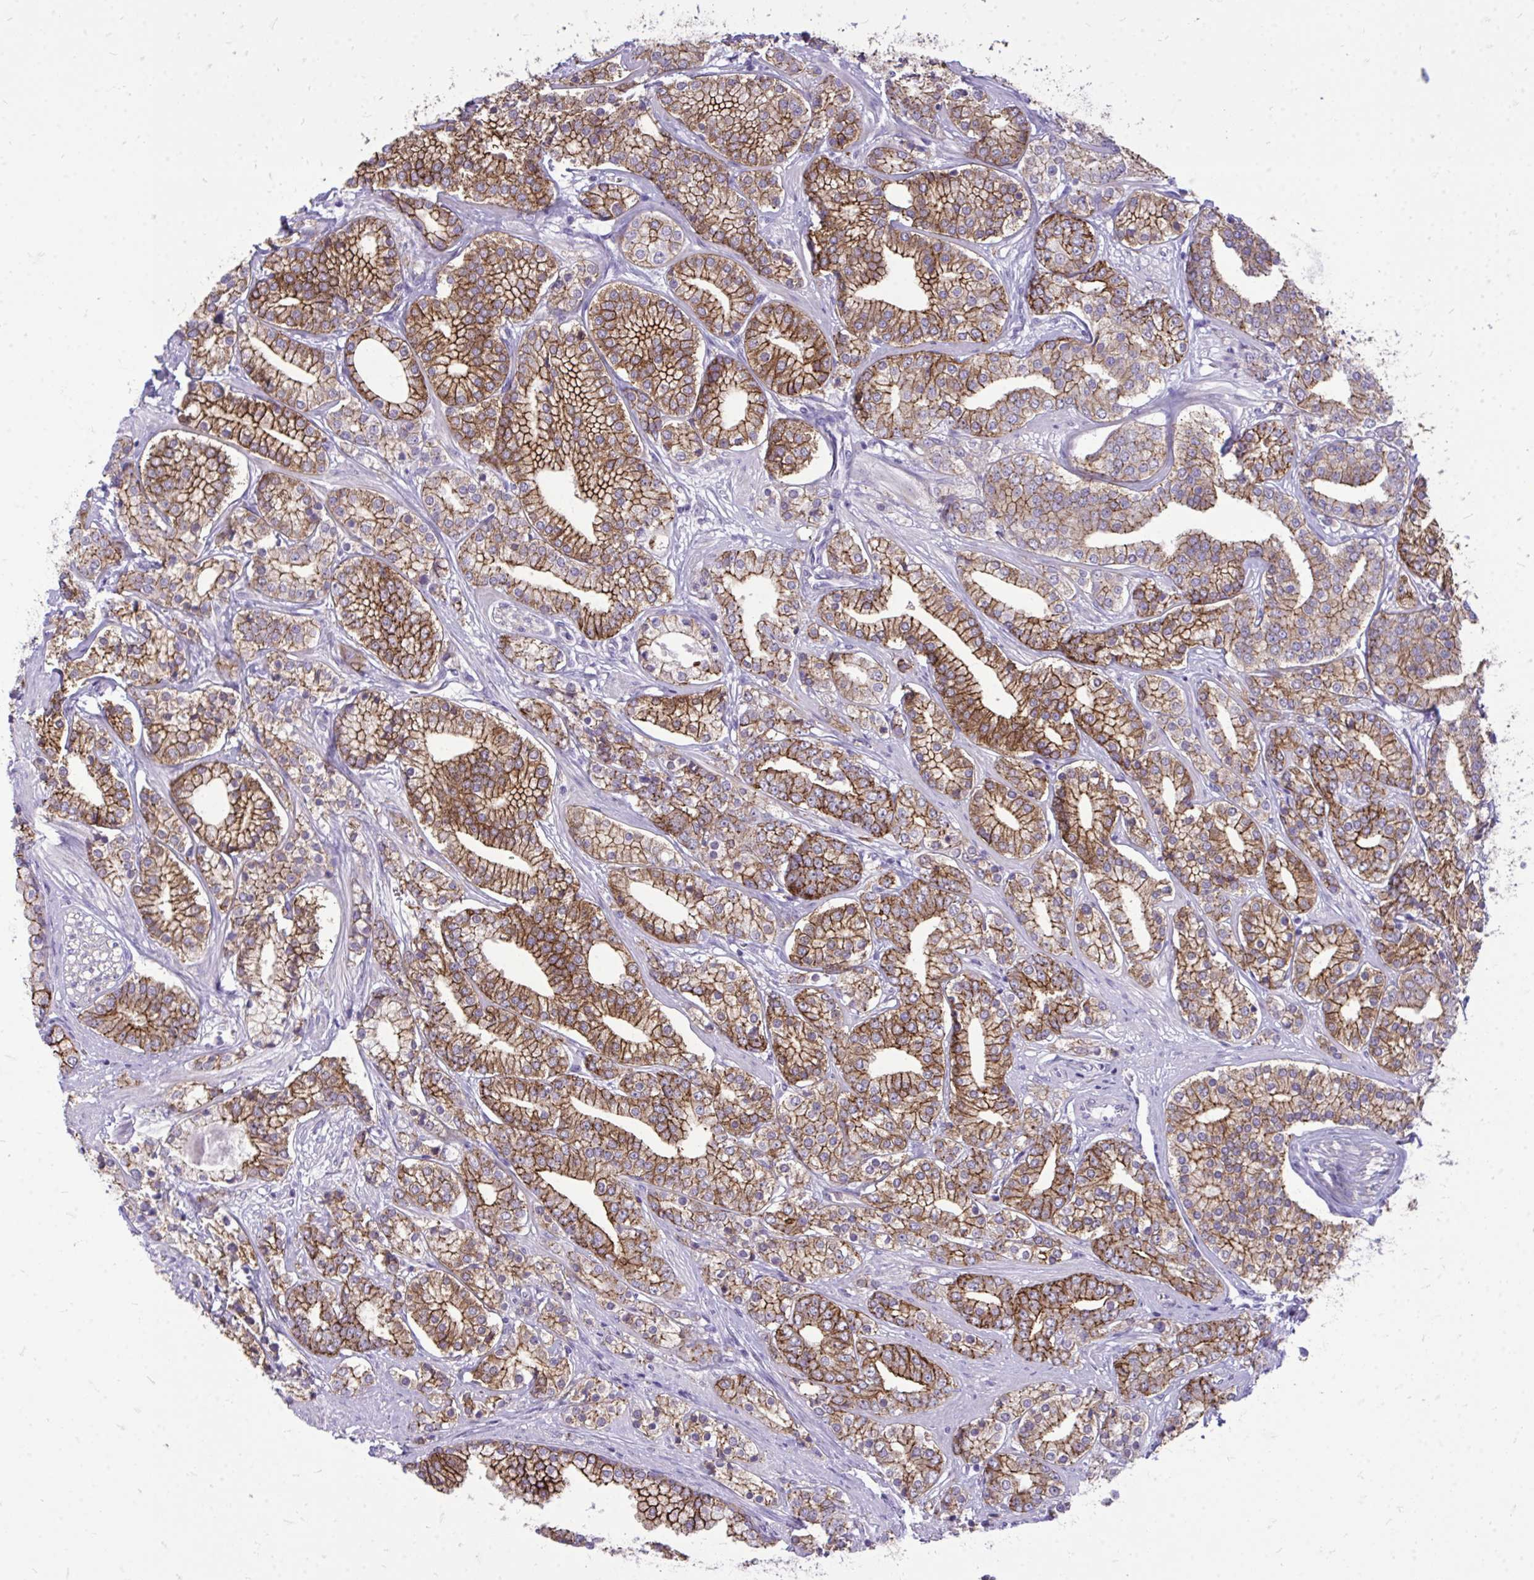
{"staining": {"intensity": "strong", "quantity": ">75%", "location": "cytoplasmic/membranous"}, "tissue": "prostate cancer", "cell_type": "Tumor cells", "image_type": "cancer", "snomed": [{"axis": "morphology", "description": "Adenocarcinoma, High grade"}, {"axis": "topography", "description": "Prostate"}], "caption": "High-power microscopy captured an immunohistochemistry (IHC) photomicrograph of prostate cancer (adenocarcinoma (high-grade)), revealing strong cytoplasmic/membranous positivity in about >75% of tumor cells.", "gene": "SPTBN2", "patient": {"sex": "male", "age": 58}}